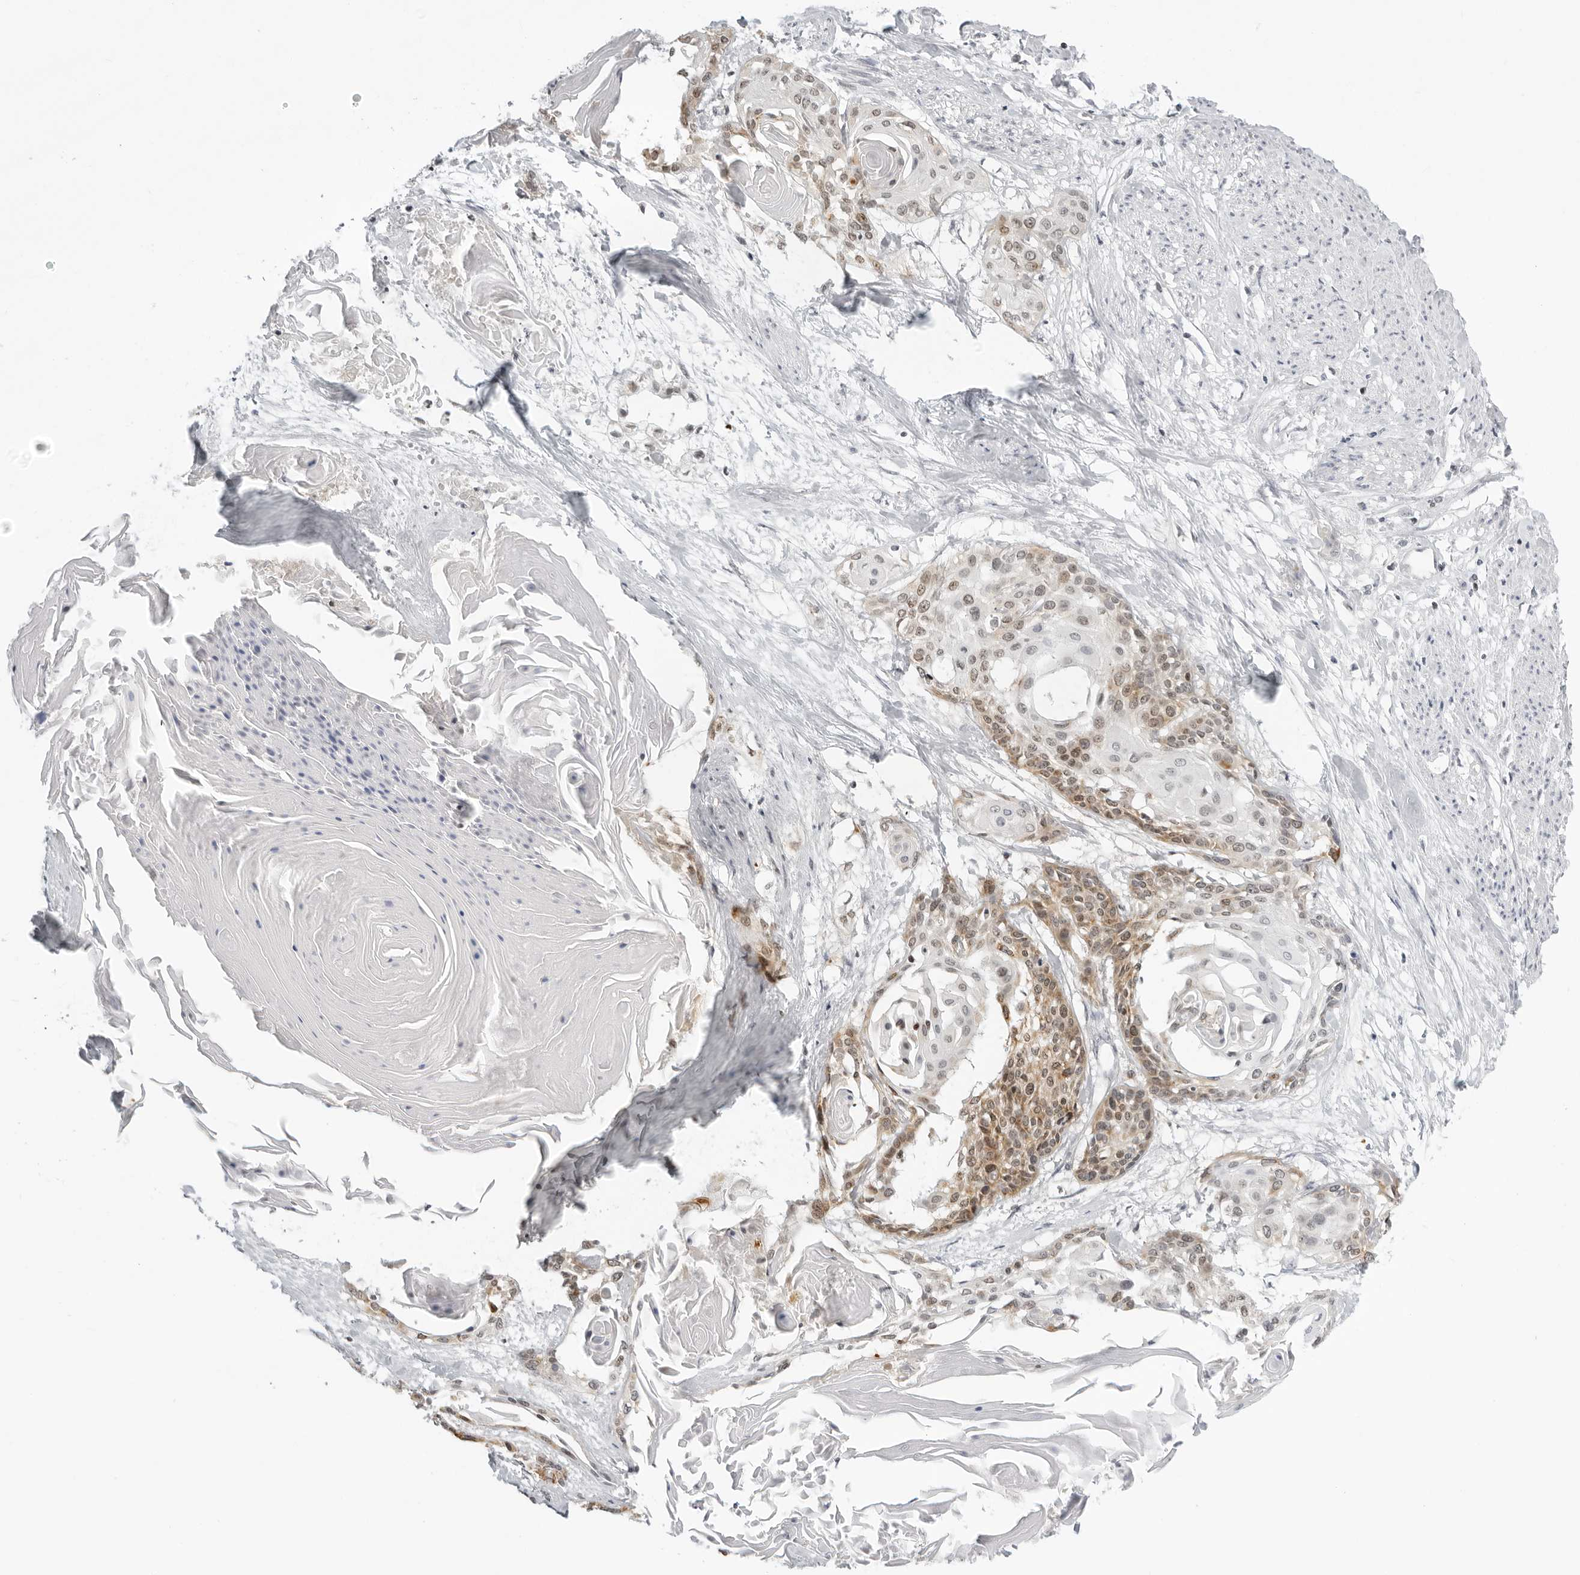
{"staining": {"intensity": "weak", "quantity": ">75%", "location": "cytoplasmic/membranous,nuclear"}, "tissue": "cervical cancer", "cell_type": "Tumor cells", "image_type": "cancer", "snomed": [{"axis": "morphology", "description": "Squamous cell carcinoma, NOS"}, {"axis": "topography", "description": "Cervix"}], "caption": "Immunohistochemistry (IHC) of human cervical cancer reveals low levels of weak cytoplasmic/membranous and nuclear positivity in about >75% of tumor cells. (DAB (3,3'-diaminobenzidine) IHC, brown staining for protein, blue staining for nuclei).", "gene": "MSH6", "patient": {"sex": "female", "age": 57}}